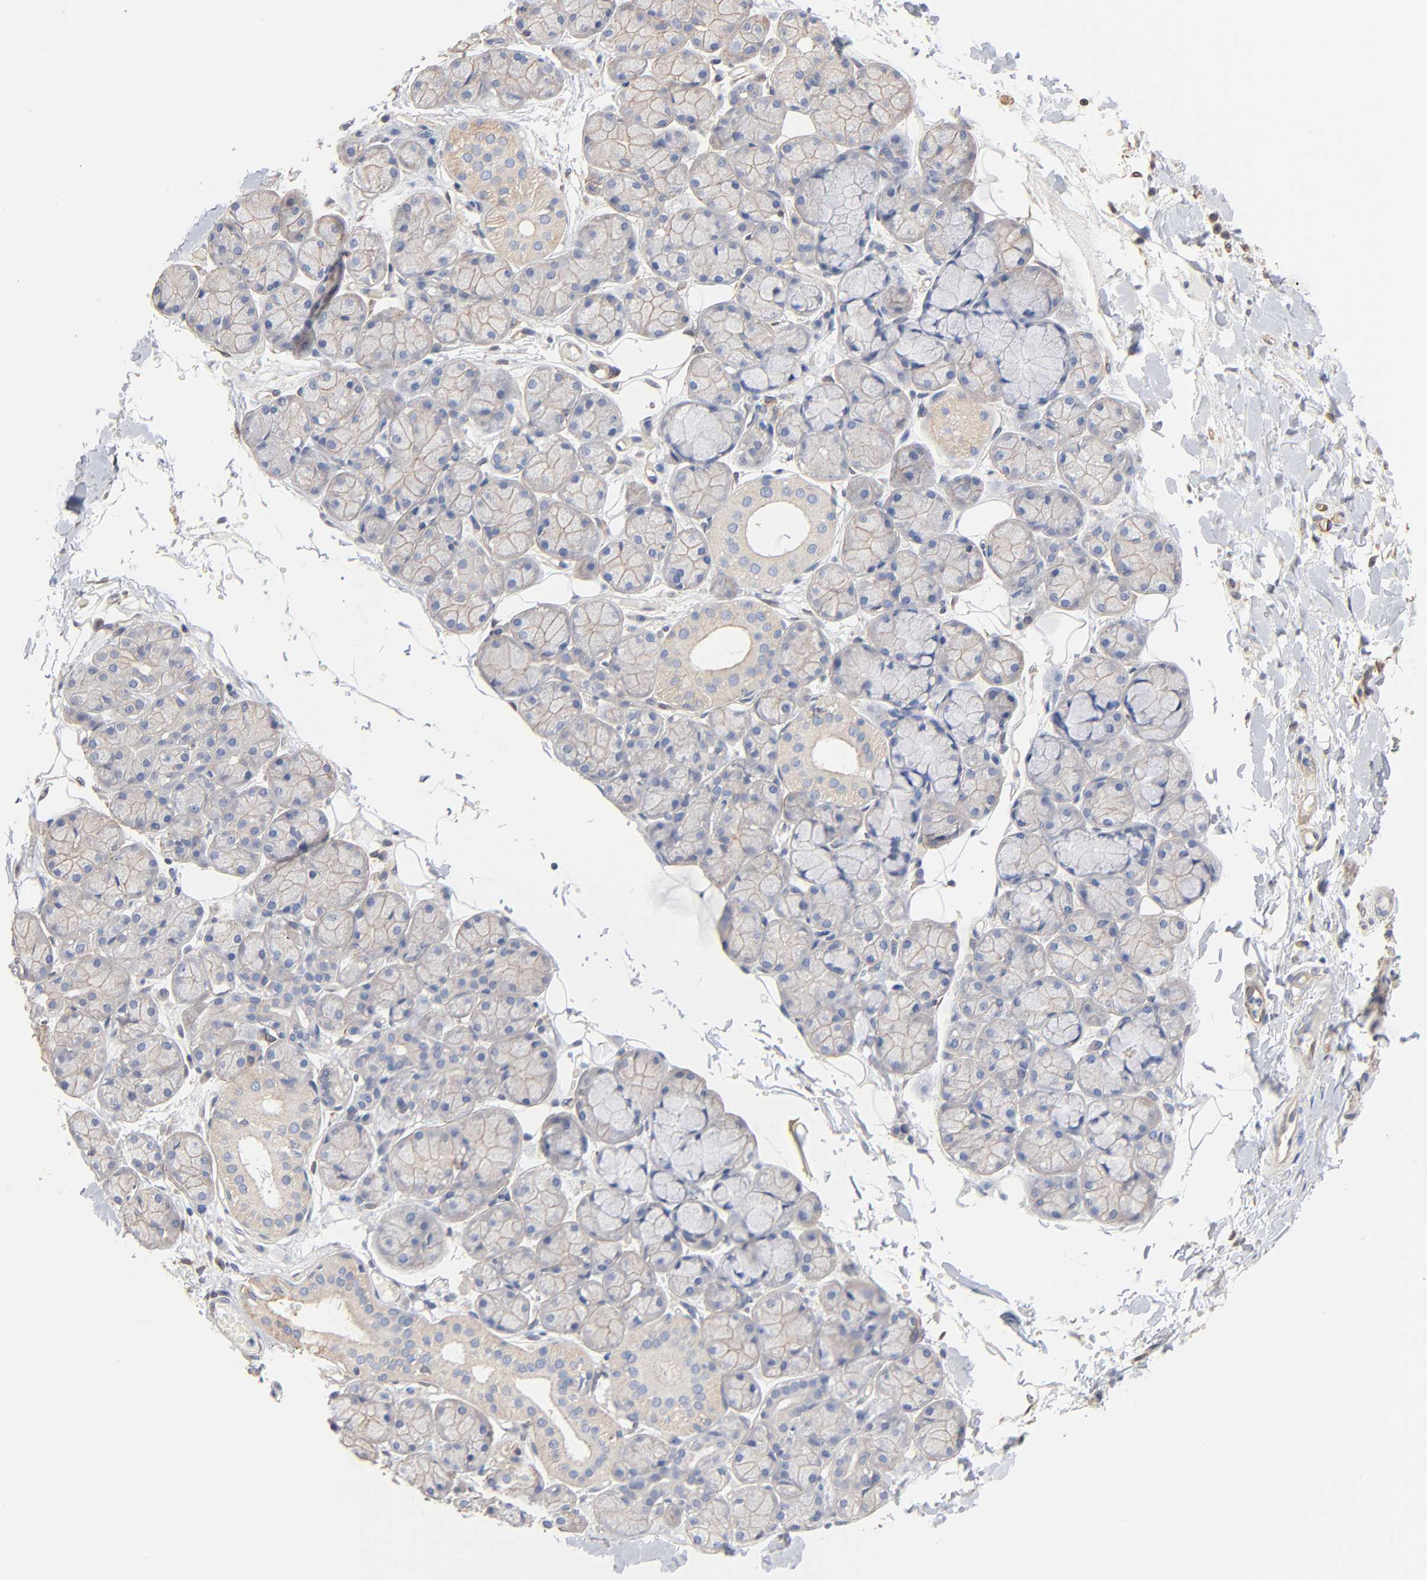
{"staining": {"intensity": "weak", "quantity": "<25%", "location": "cytoplasmic/membranous"}, "tissue": "salivary gland", "cell_type": "Glandular cells", "image_type": "normal", "snomed": [{"axis": "morphology", "description": "Normal tissue, NOS"}, {"axis": "topography", "description": "Skeletal muscle"}, {"axis": "topography", "description": "Oral tissue"}, {"axis": "topography", "description": "Salivary gland"}, {"axis": "topography", "description": "Peripheral nerve tissue"}], "caption": "Image shows no protein positivity in glandular cells of normal salivary gland. The staining is performed using DAB (3,3'-diaminobenzidine) brown chromogen with nuclei counter-stained in using hematoxylin.", "gene": "ABCD4", "patient": {"sex": "male", "age": 54}}